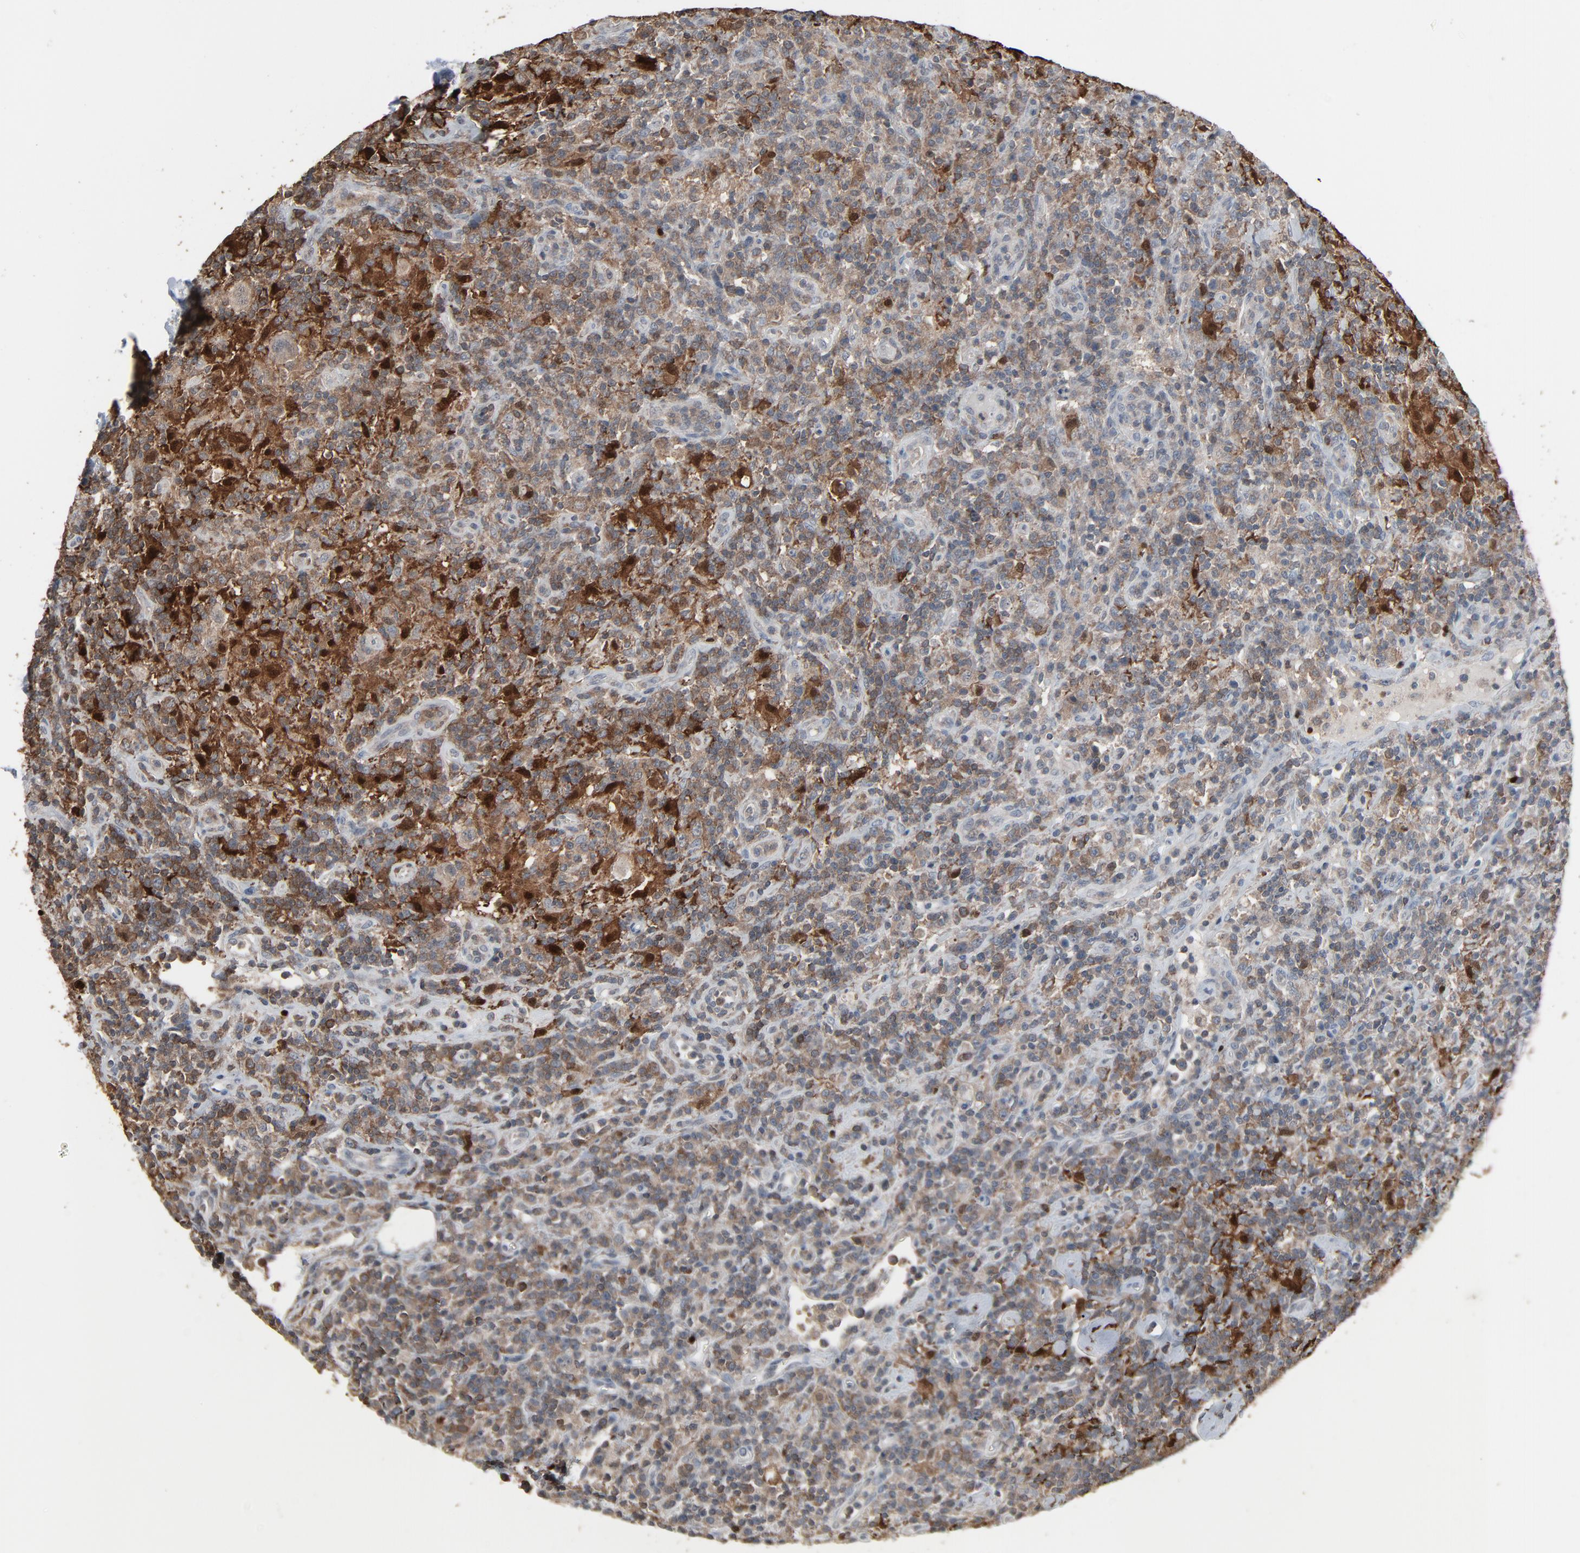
{"staining": {"intensity": "weak", "quantity": "25%-75%", "location": "cytoplasmic/membranous"}, "tissue": "lymphoma", "cell_type": "Tumor cells", "image_type": "cancer", "snomed": [{"axis": "morphology", "description": "Hodgkin's disease, NOS"}, {"axis": "topography", "description": "Lymph node"}], "caption": "Immunohistochemical staining of lymphoma reveals low levels of weak cytoplasmic/membranous expression in approximately 25%-75% of tumor cells.", "gene": "DOCK8", "patient": {"sex": "male", "age": 65}}